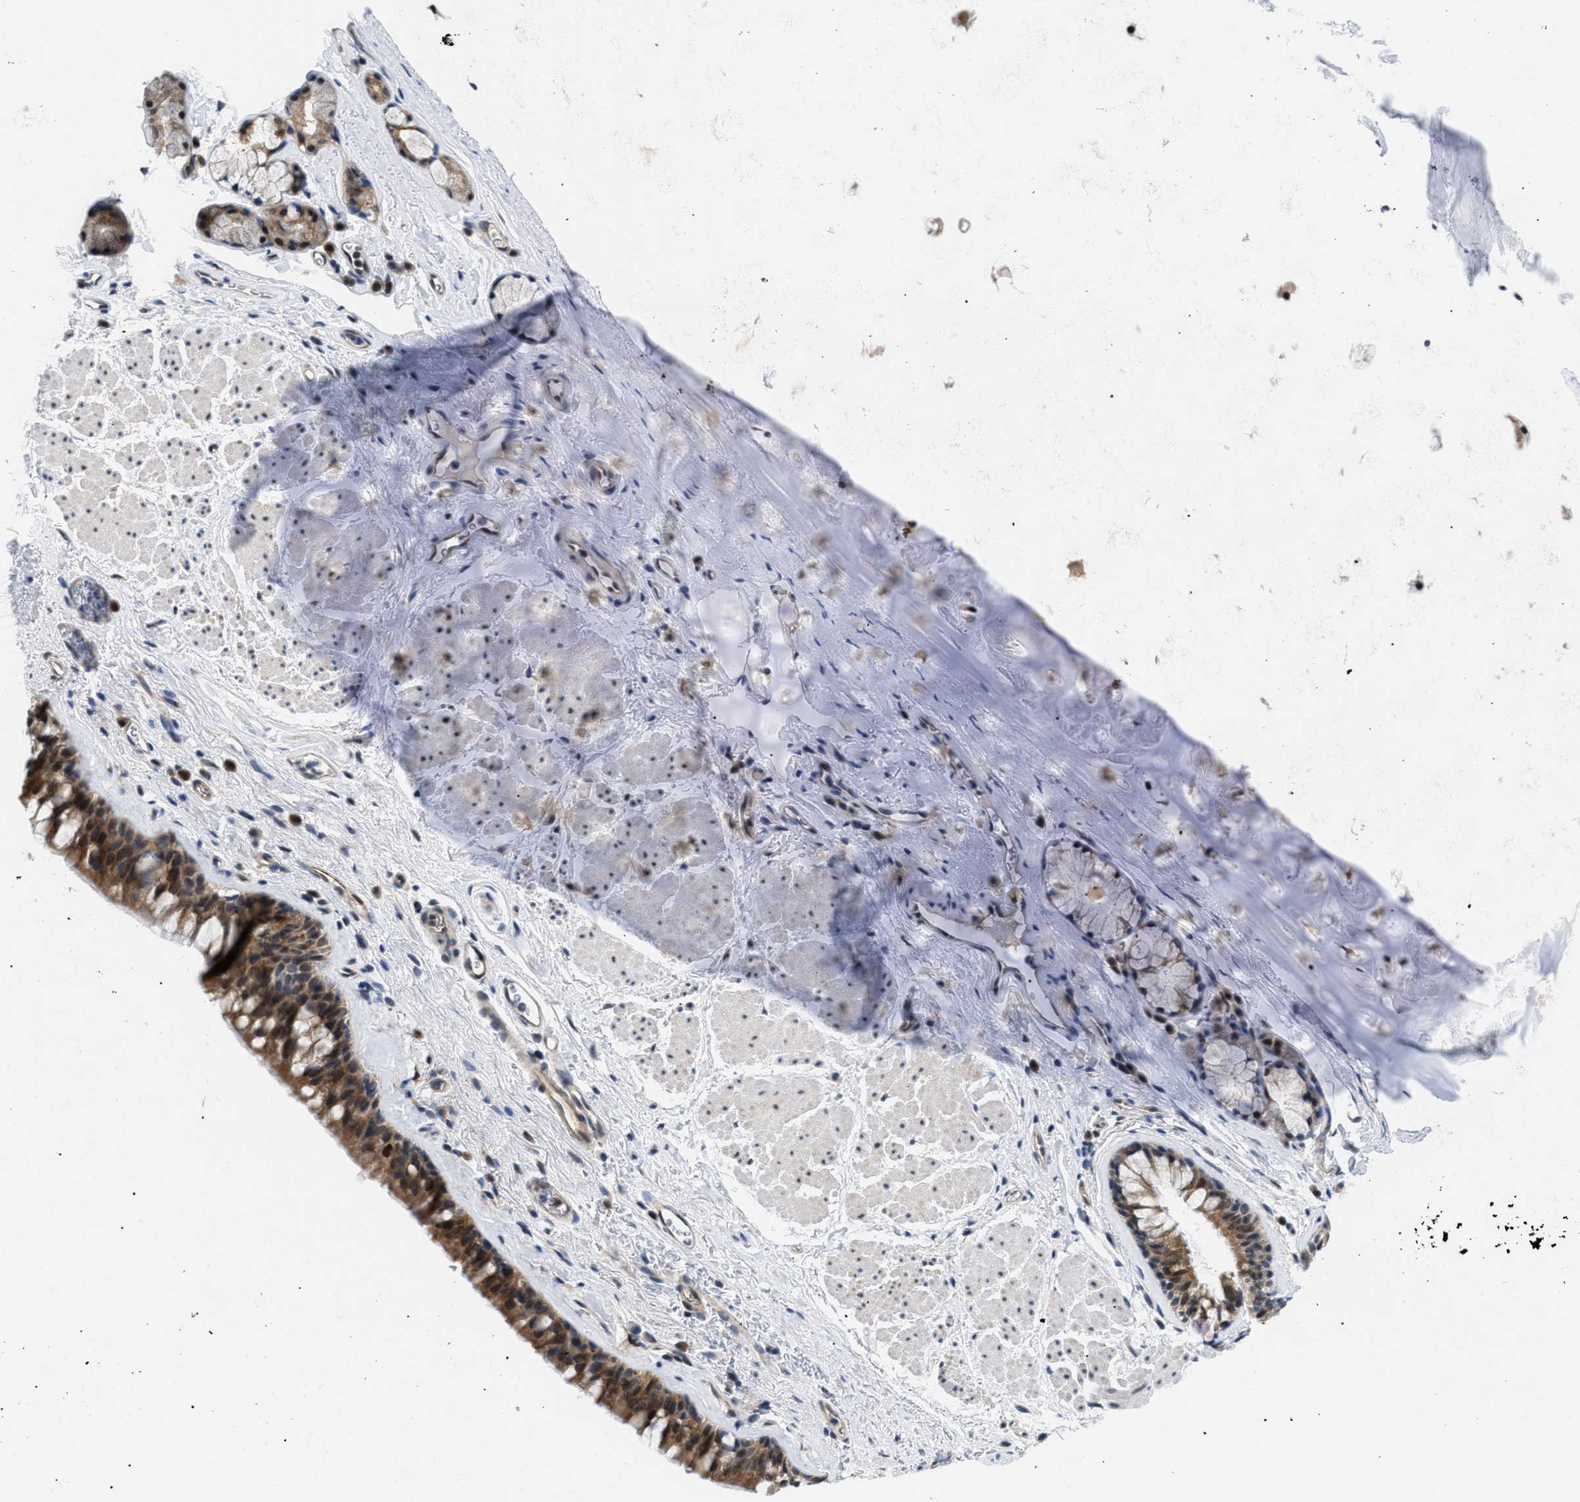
{"staining": {"intensity": "moderate", "quantity": ">75%", "location": "cytoplasmic/membranous,nuclear"}, "tissue": "bronchus", "cell_type": "Respiratory epithelial cells", "image_type": "normal", "snomed": [{"axis": "morphology", "description": "Normal tissue, NOS"}, {"axis": "topography", "description": "Cartilage tissue"}, {"axis": "topography", "description": "Bronchus"}], "caption": "This is a photomicrograph of immunohistochemistry (IHC) staining of benign bronchus, which shows moderate staining in the cytoplasmic/membranous,nuclear of respiratory epithelial cells.", "gene": "SLC29A2", "patient": {"sex": "female", "age": 53}}